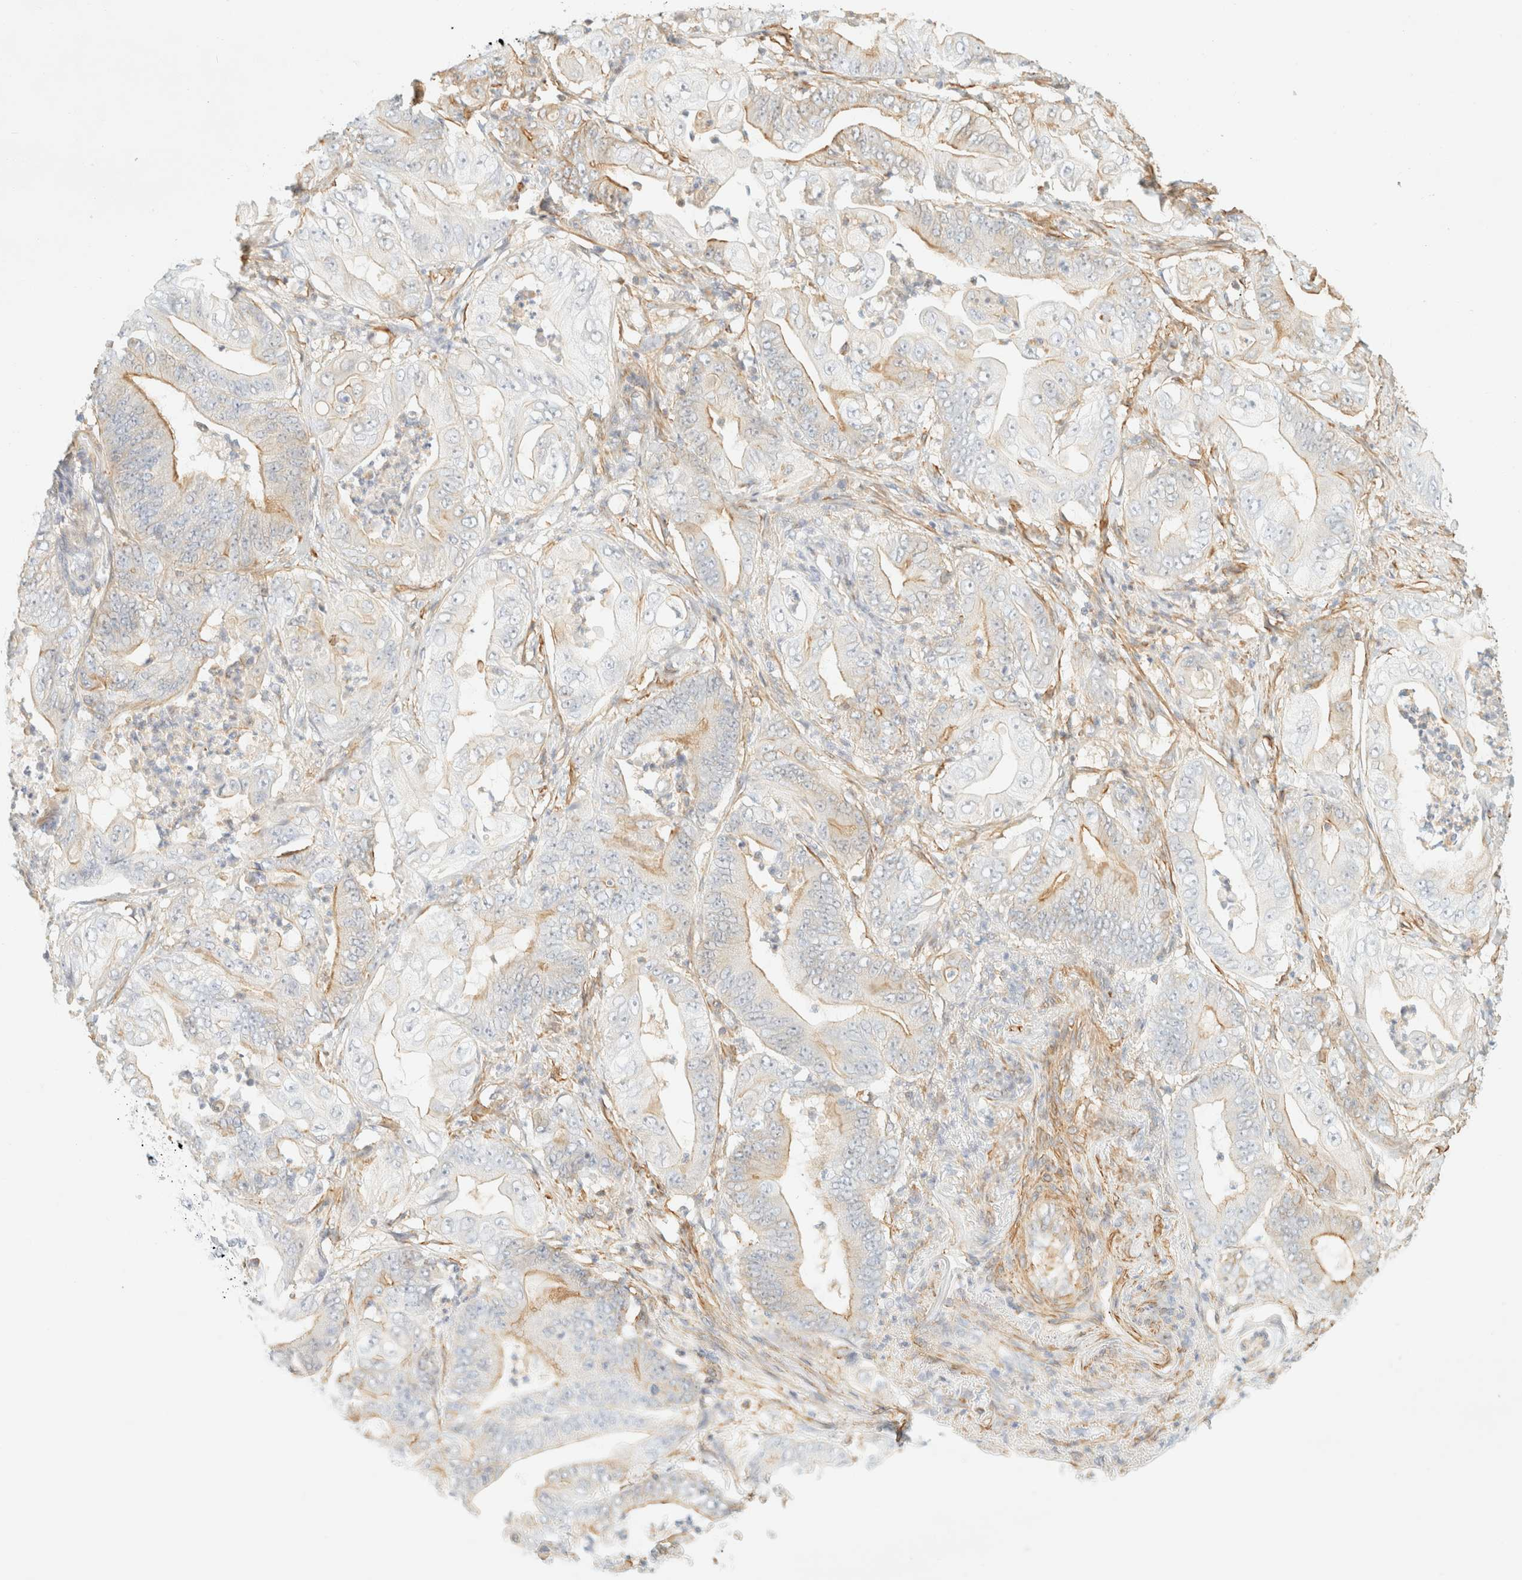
{"staining": {"intensity": "moderate", "quantity": "<25%", "location": "cytoplasmic/membranous"}, "tissue": "stomach cancer", "cell_type": "Tumor cells", "image_type": "cancer", "snomed": [{"axis": "morphology", "description": "Adenocarcinoma, NOS"}, {"axis": "topography", "description": "Stomach"}], "caption": "Tumor cells show moderate cytoplasmic/membranous staining in about <25% of cells in adenocarcinoma (stomach).", "gene": "OTOP2", "patient": {"sex": "female", "age": 73}}